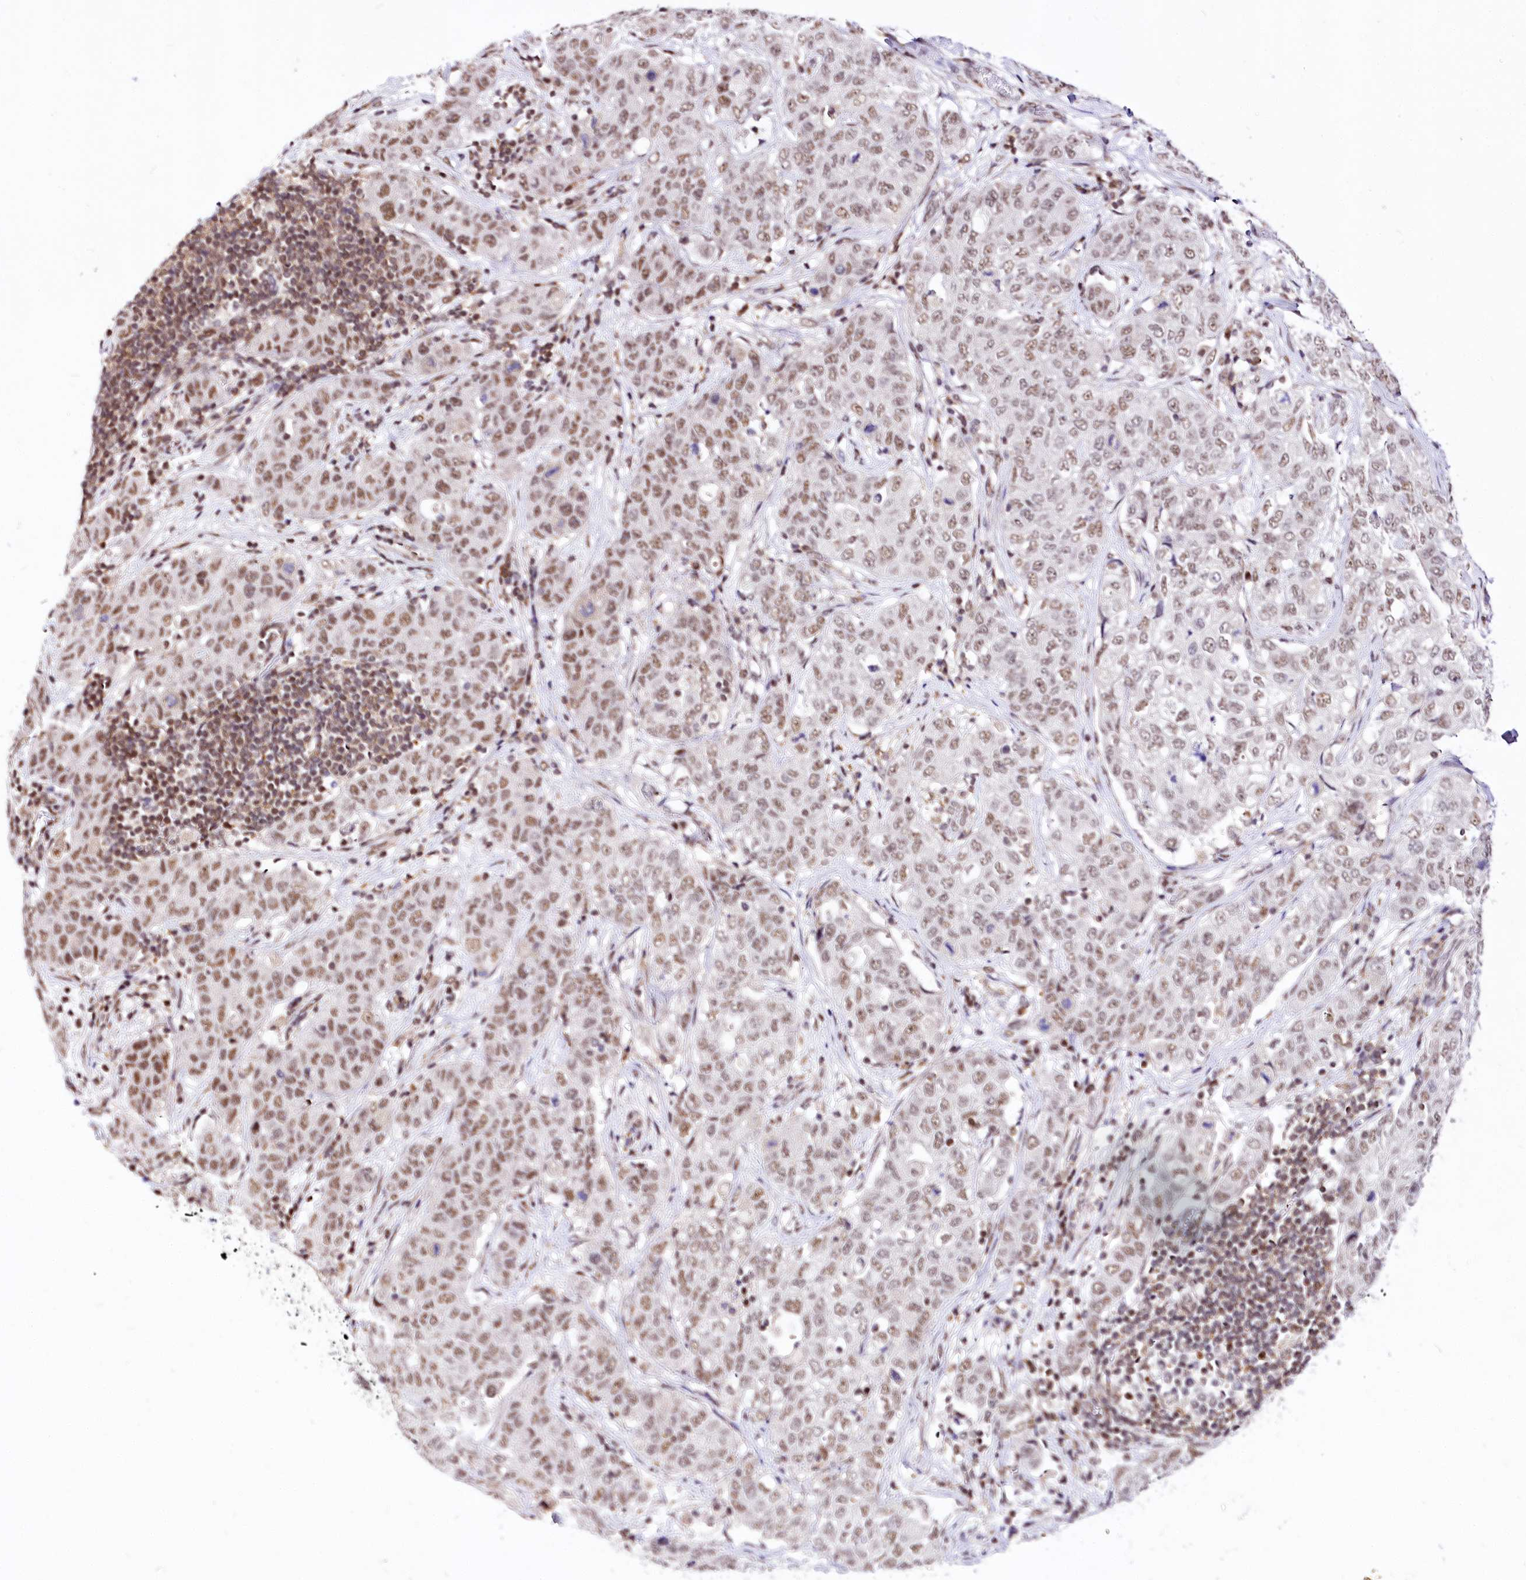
{"staining": {"intensity": "moderate", "quantity": ">75%", "location": "nuclear"}, "tissue": "stomach cancer", "cell_type": "Tumor cells", "image_type": "cancer", "snomed": [{"axis": "morphology", "description": "Normal tissue, NOS"}, {"axis": "morphology", "description": "Adenocarcinoma, NOS"}, {"axis": "topography", "description": "Lymph node"}, {"axis": "topography", "description": "Stomach"}], "caption": "Stomach cancer (adenocarcinoma) tissue reveals moderate nuclear staining in about >75% of tumor cells", "gene": "POLA2", "patient": {"sex": "male", "age": 48}}